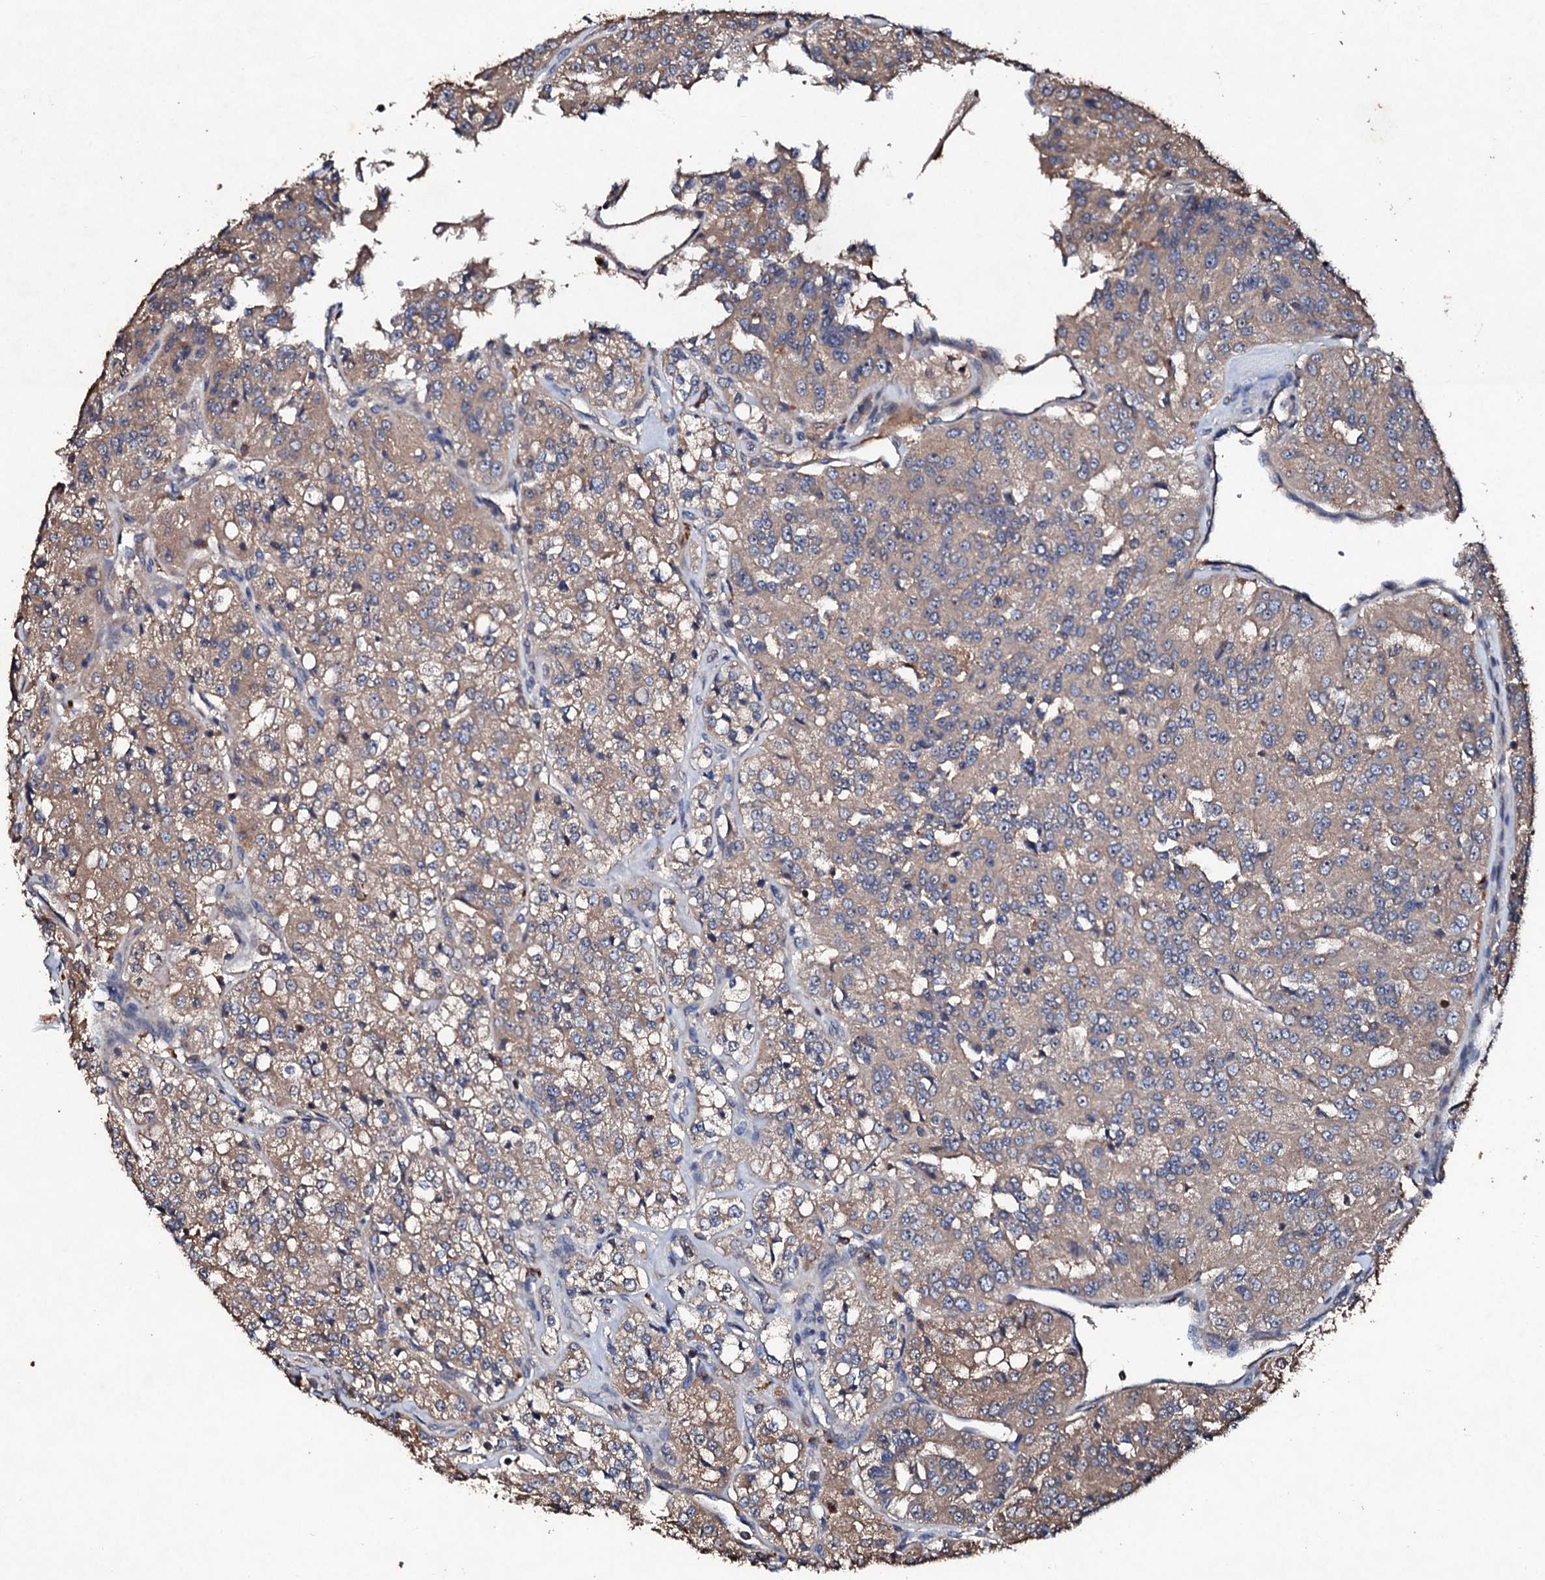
{"staining": {"intensity": "weak", "quantity": ">75%", "location": "cytoplasmic/membranous"}, "tissue": "renal cancer", "cell_type": "Tumor cells", "image_type": "cancer", "snomed": [{"axis": "morphology", "description": "Adenocarcinoma, NOS"}, {"axis": "topography", "description": "Kidney"}], "caption": "Immunohistochemistry (IHC) photomicrograph of human adenocarcinoma (renal) stained for a protein (brown), which reveals low levels of weak cytoplasmic/membranous staining in about >75% of tumor cells.", "gene": "KERA", "patient": {"sex": "female", "age": 63}}